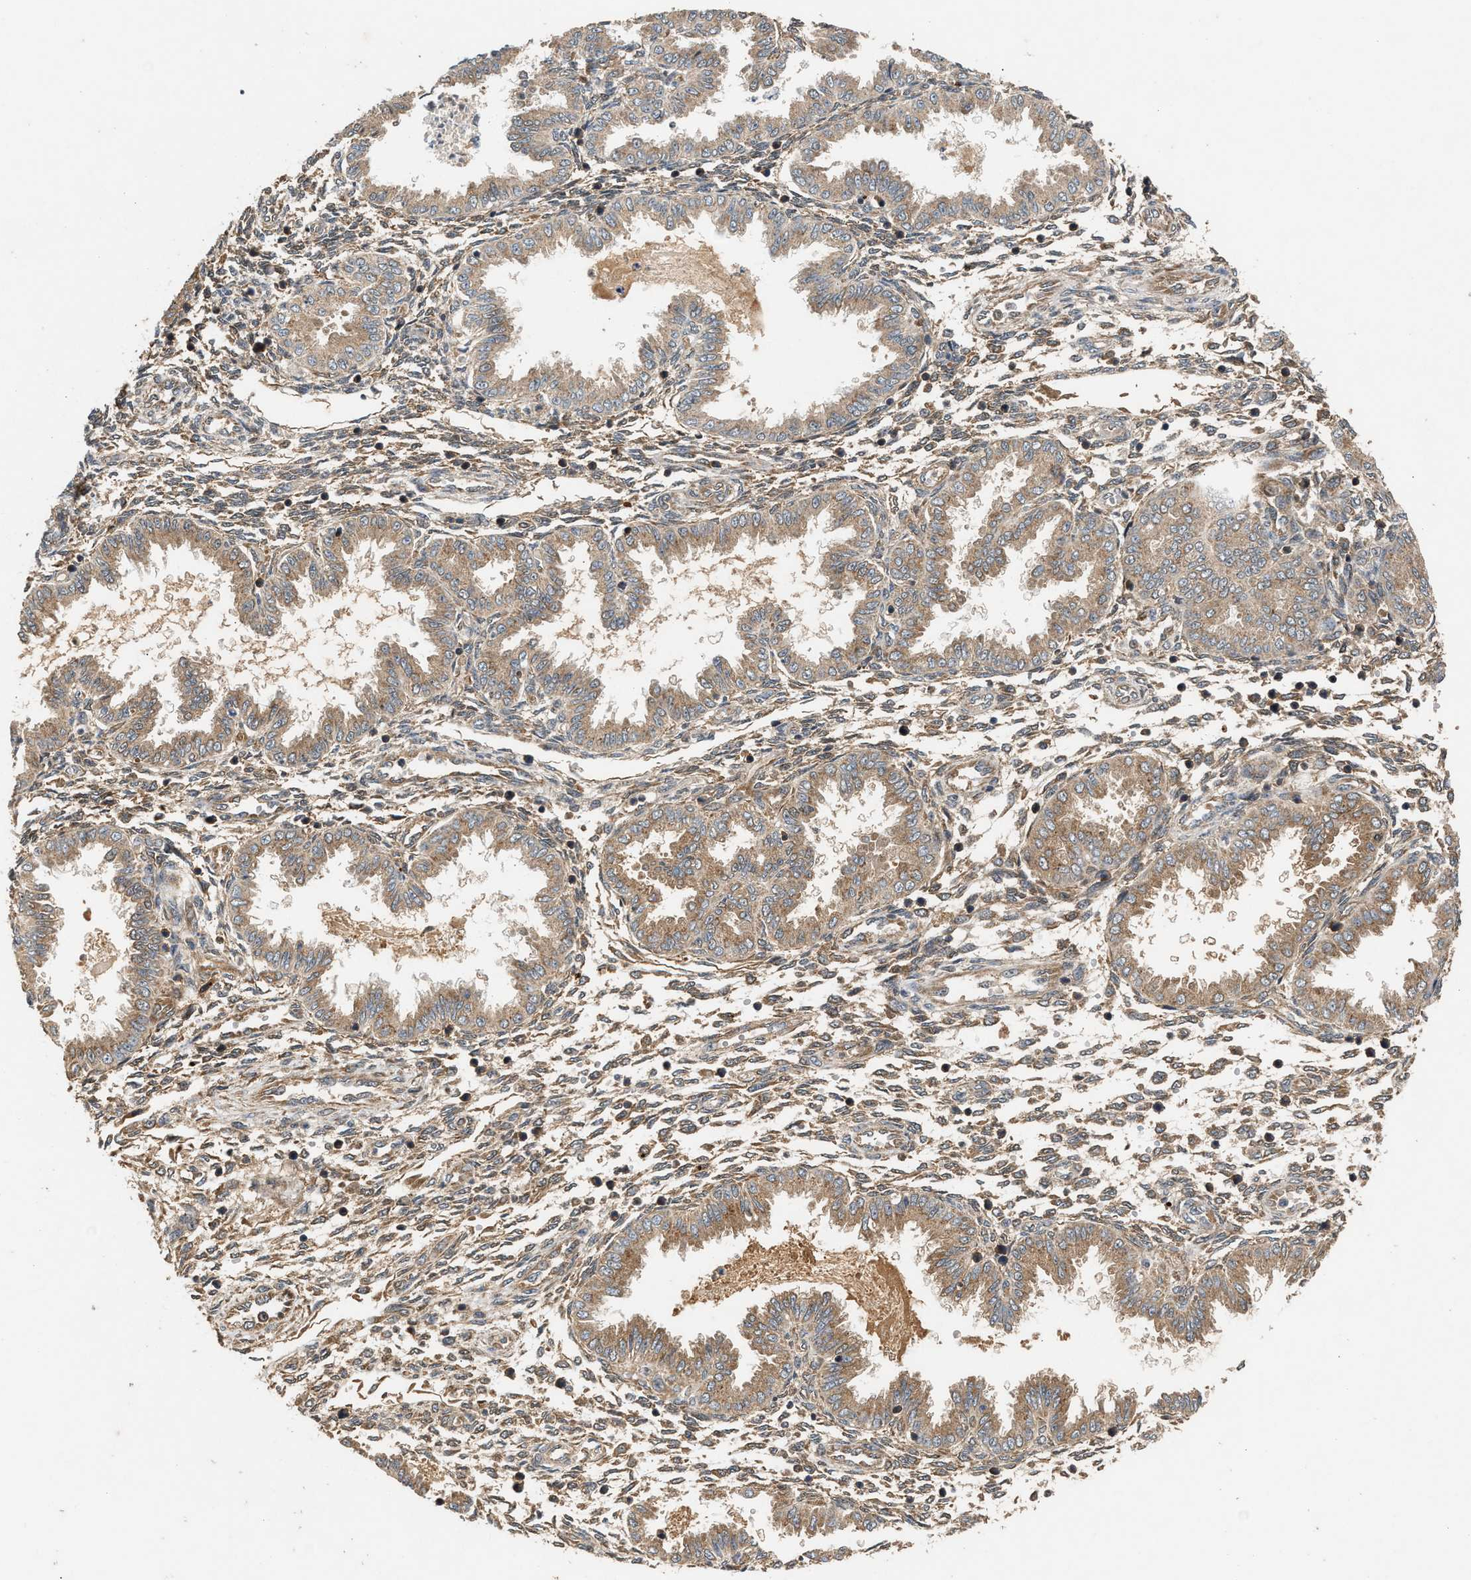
{"staining": {"intensity": "moderate", "quantity": ">75%", "location": "cytoplasmic/membranous,nuclear"}, "tissue": "endometrium", "cell_type": "Cells in endometrial stroma", "image_type": "normal", "snomed": [{"axis": "morphology", "description": "Normal tissue, NOS"}, {"axis": "topography", "description": "Endometrium"}], "caption": "Endometrium stained with DAB IHC shows medium levels of moderate cytoplasmic/membranous,nuclear expression in about >75% of cells in endometrial stroma. The staining was performed using DAB (3,3'-diaminobenzidine), with brown indicating positive protein expression. Nuclei are stained blue with hematoxylin.", "gene": "RUSC2", "patient": {"sex": "female", "age": 33}}